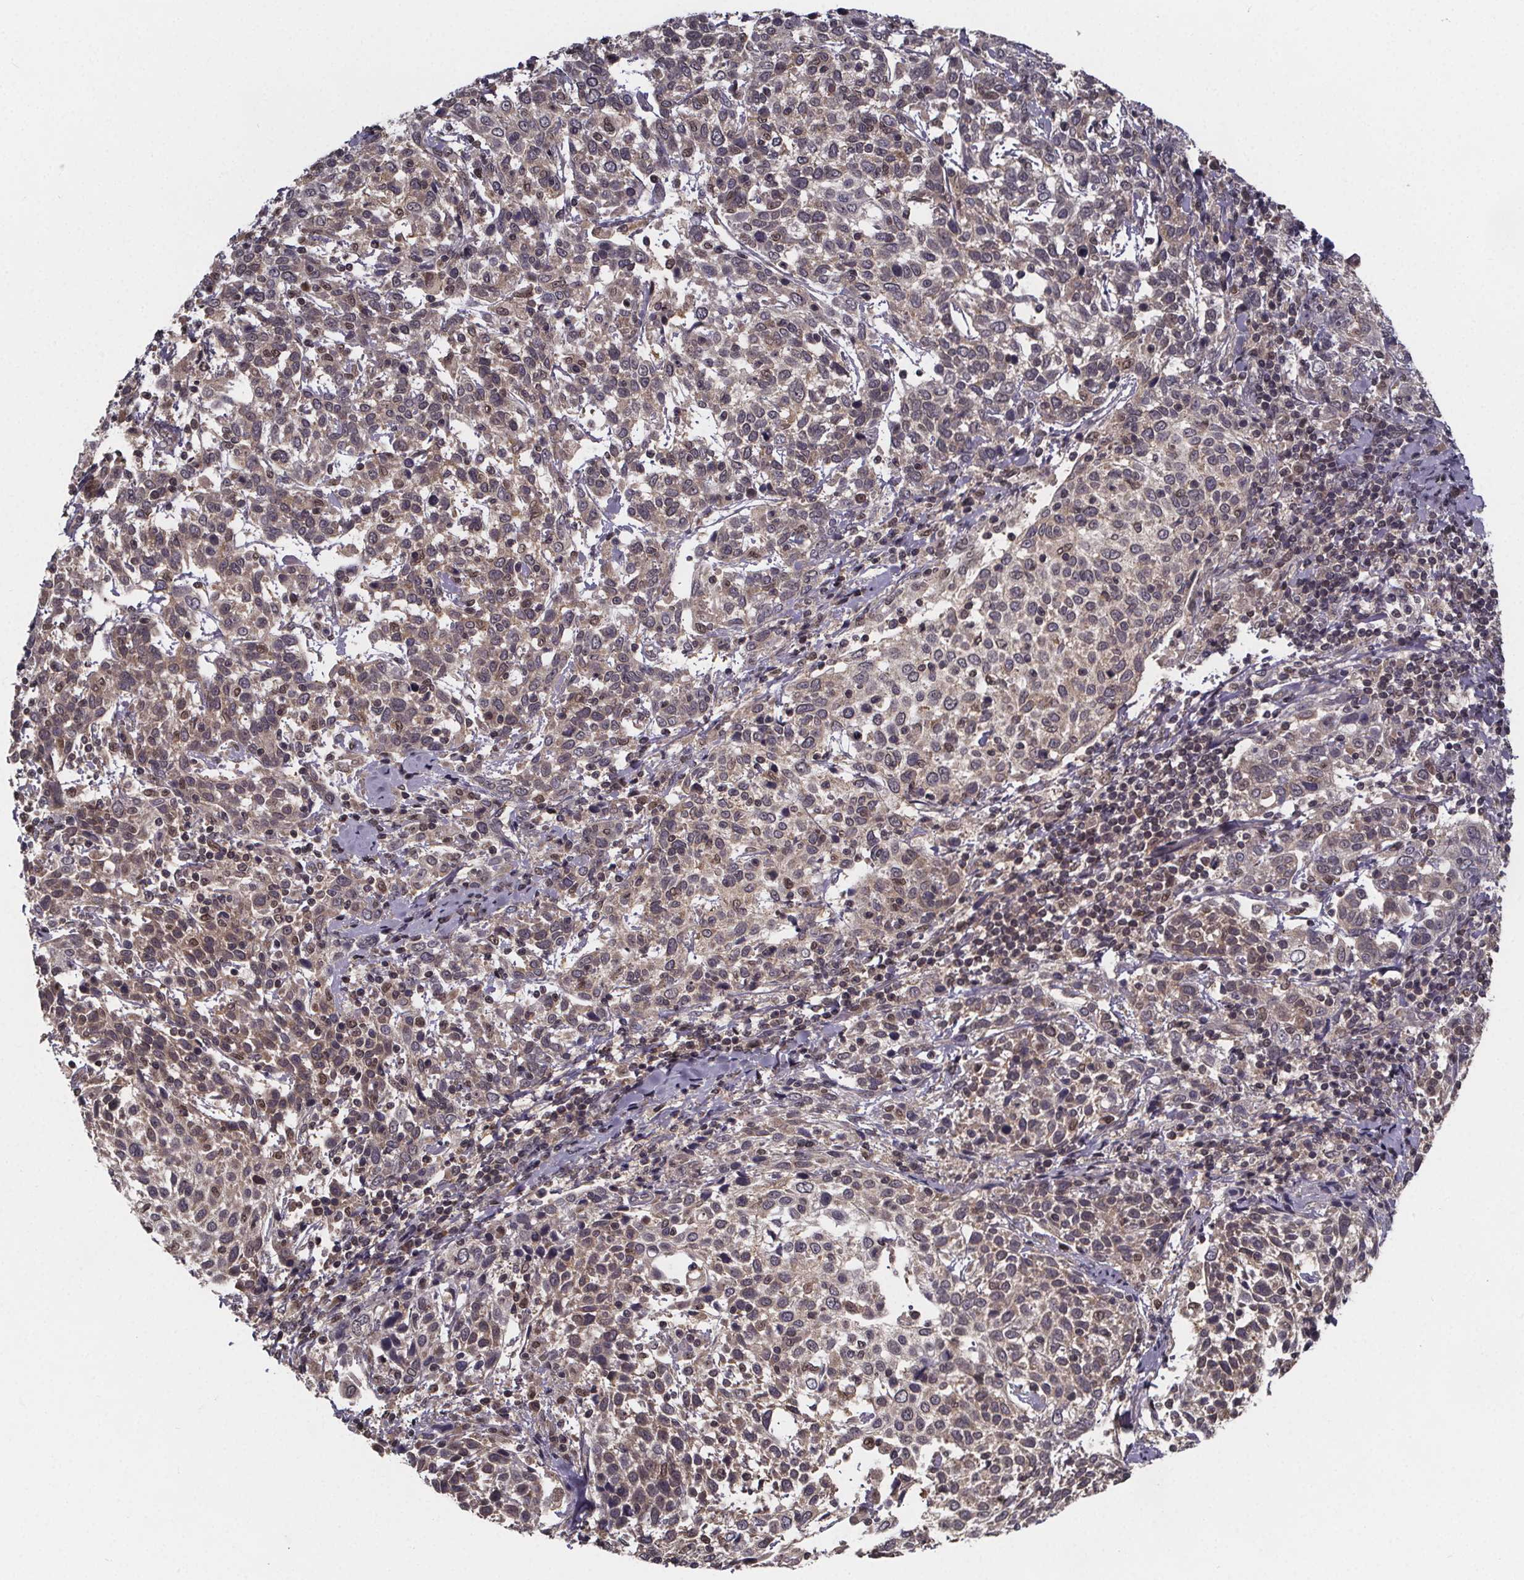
{"staining": {"intensity": "weak", "quantity": ">75%", "location": "cytoplasmic/membranous,nuclear"}, "tissue": "cervical cancer", "cell_type": "Tumor cells", "image_type": "cancer", "snomed": [{"axis": "morphology", "description": "Squamous cell carcinoma, NOS"}, {"axis": "topography", "description": "Cervix"}], "caption": "DAB immunohistochemical staining of human squamous cell carcinoma (cervical) demonstrates weak cytoplasmic/membranous and nuclear protein positivity in about >75% of tumor cells.", "gene": "FN3KRP", "patient": {"sex": "female", "age": 61}}